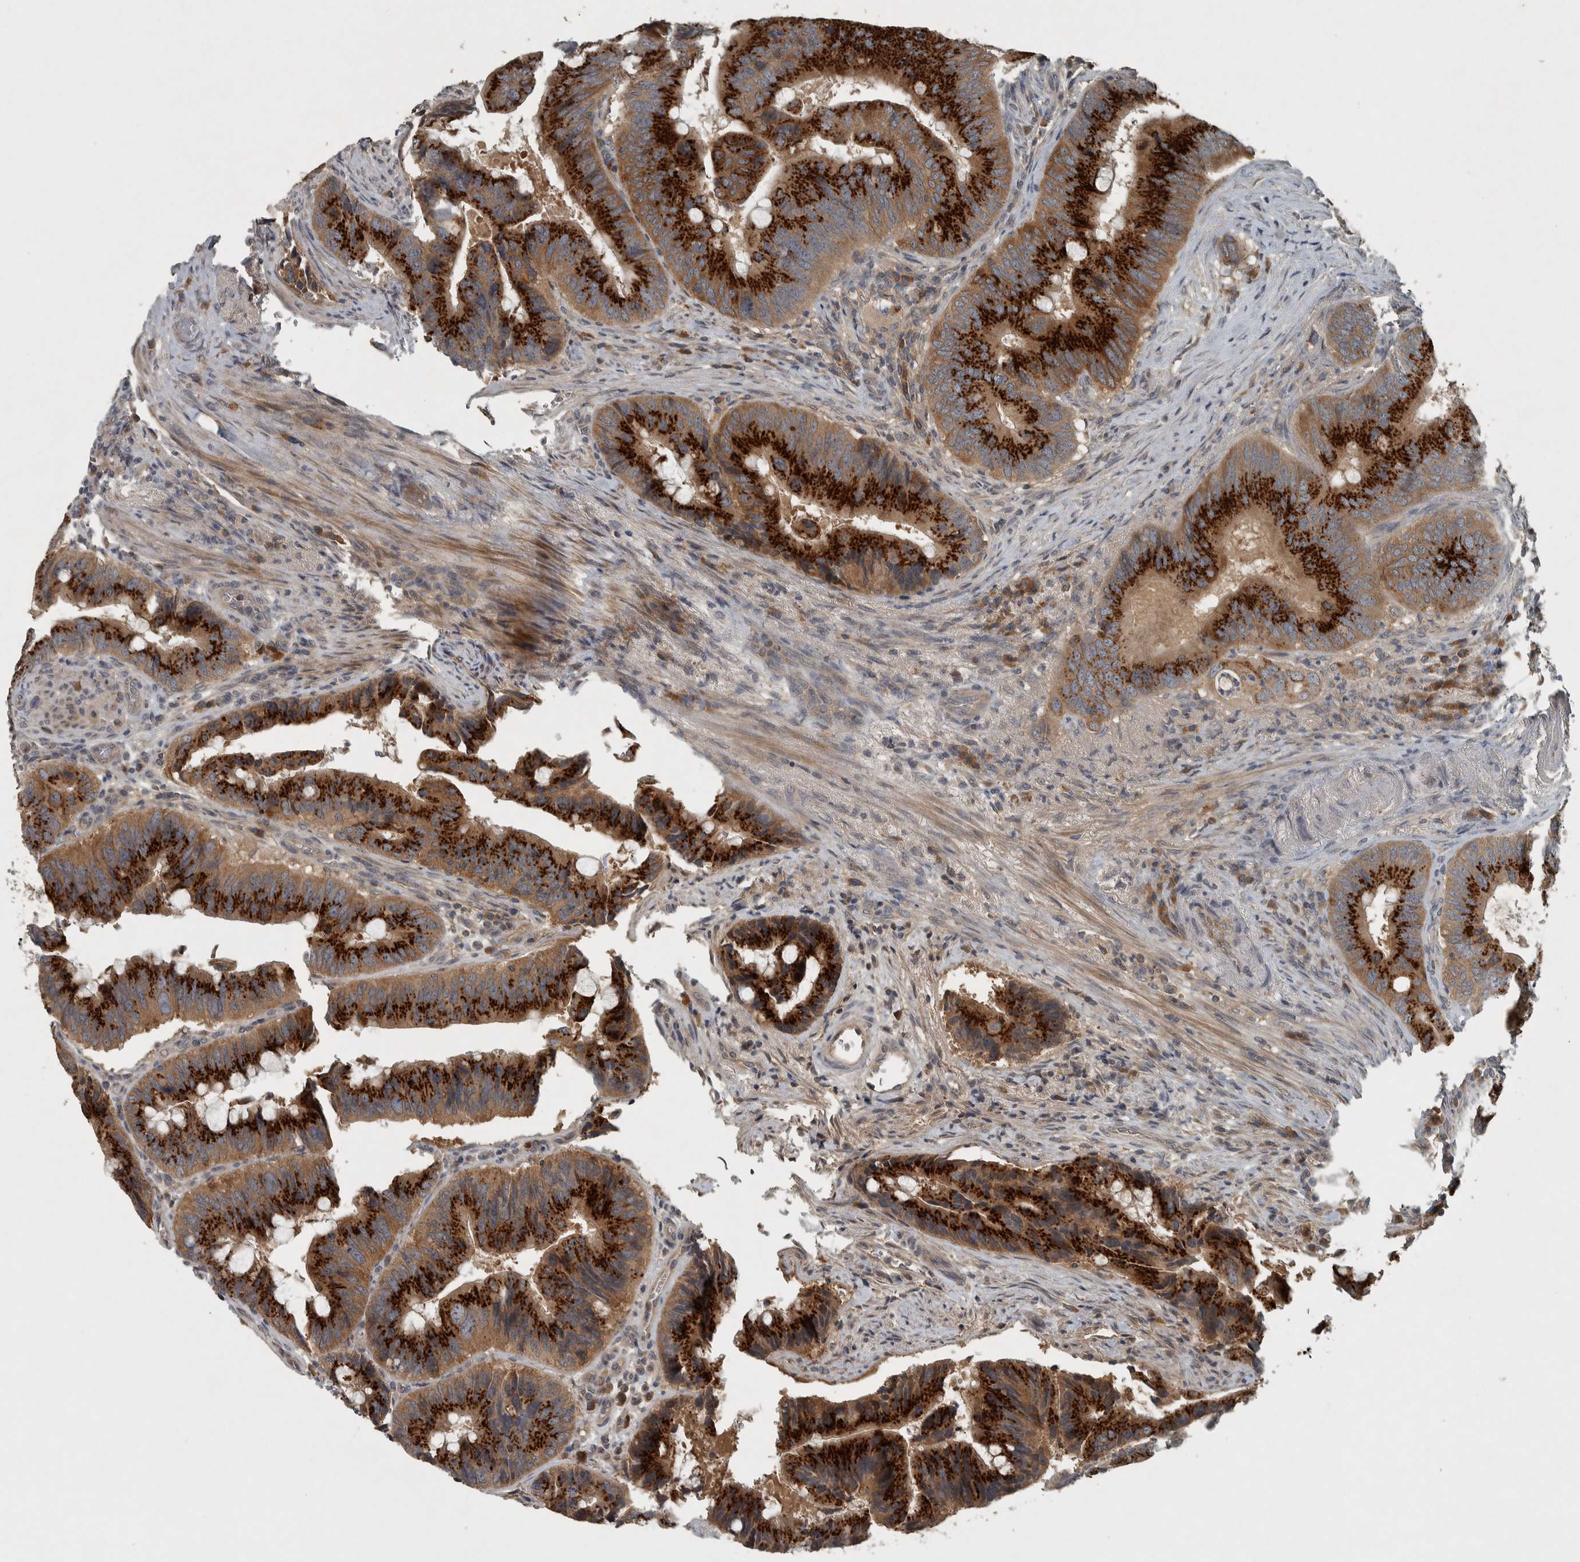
{"staining": {"intensity": "strong", "quantity": ">75%", "location": "cytoplasmic/membranous"}, "tissue": "colorectal cancer", "cell_type": "Tumor cells", "image_type": "cancer", "snomed": [{"axis": "morphology", "description": "Adenocarcinoma, NOS"}, {"axis": "topography", "description": "Colon"}], "caption": "Strong cytoplasmic/membranous positivity is appreciated in approximately >75% of tumor cells in colorectal adenocarcinoma. Using DAB (brown) and hematoxylin (blue) stains, captured at high magnification using brightfield microscopy.", "gene": "CLCN2", "patient": {"sex": "male", "age": 71}}